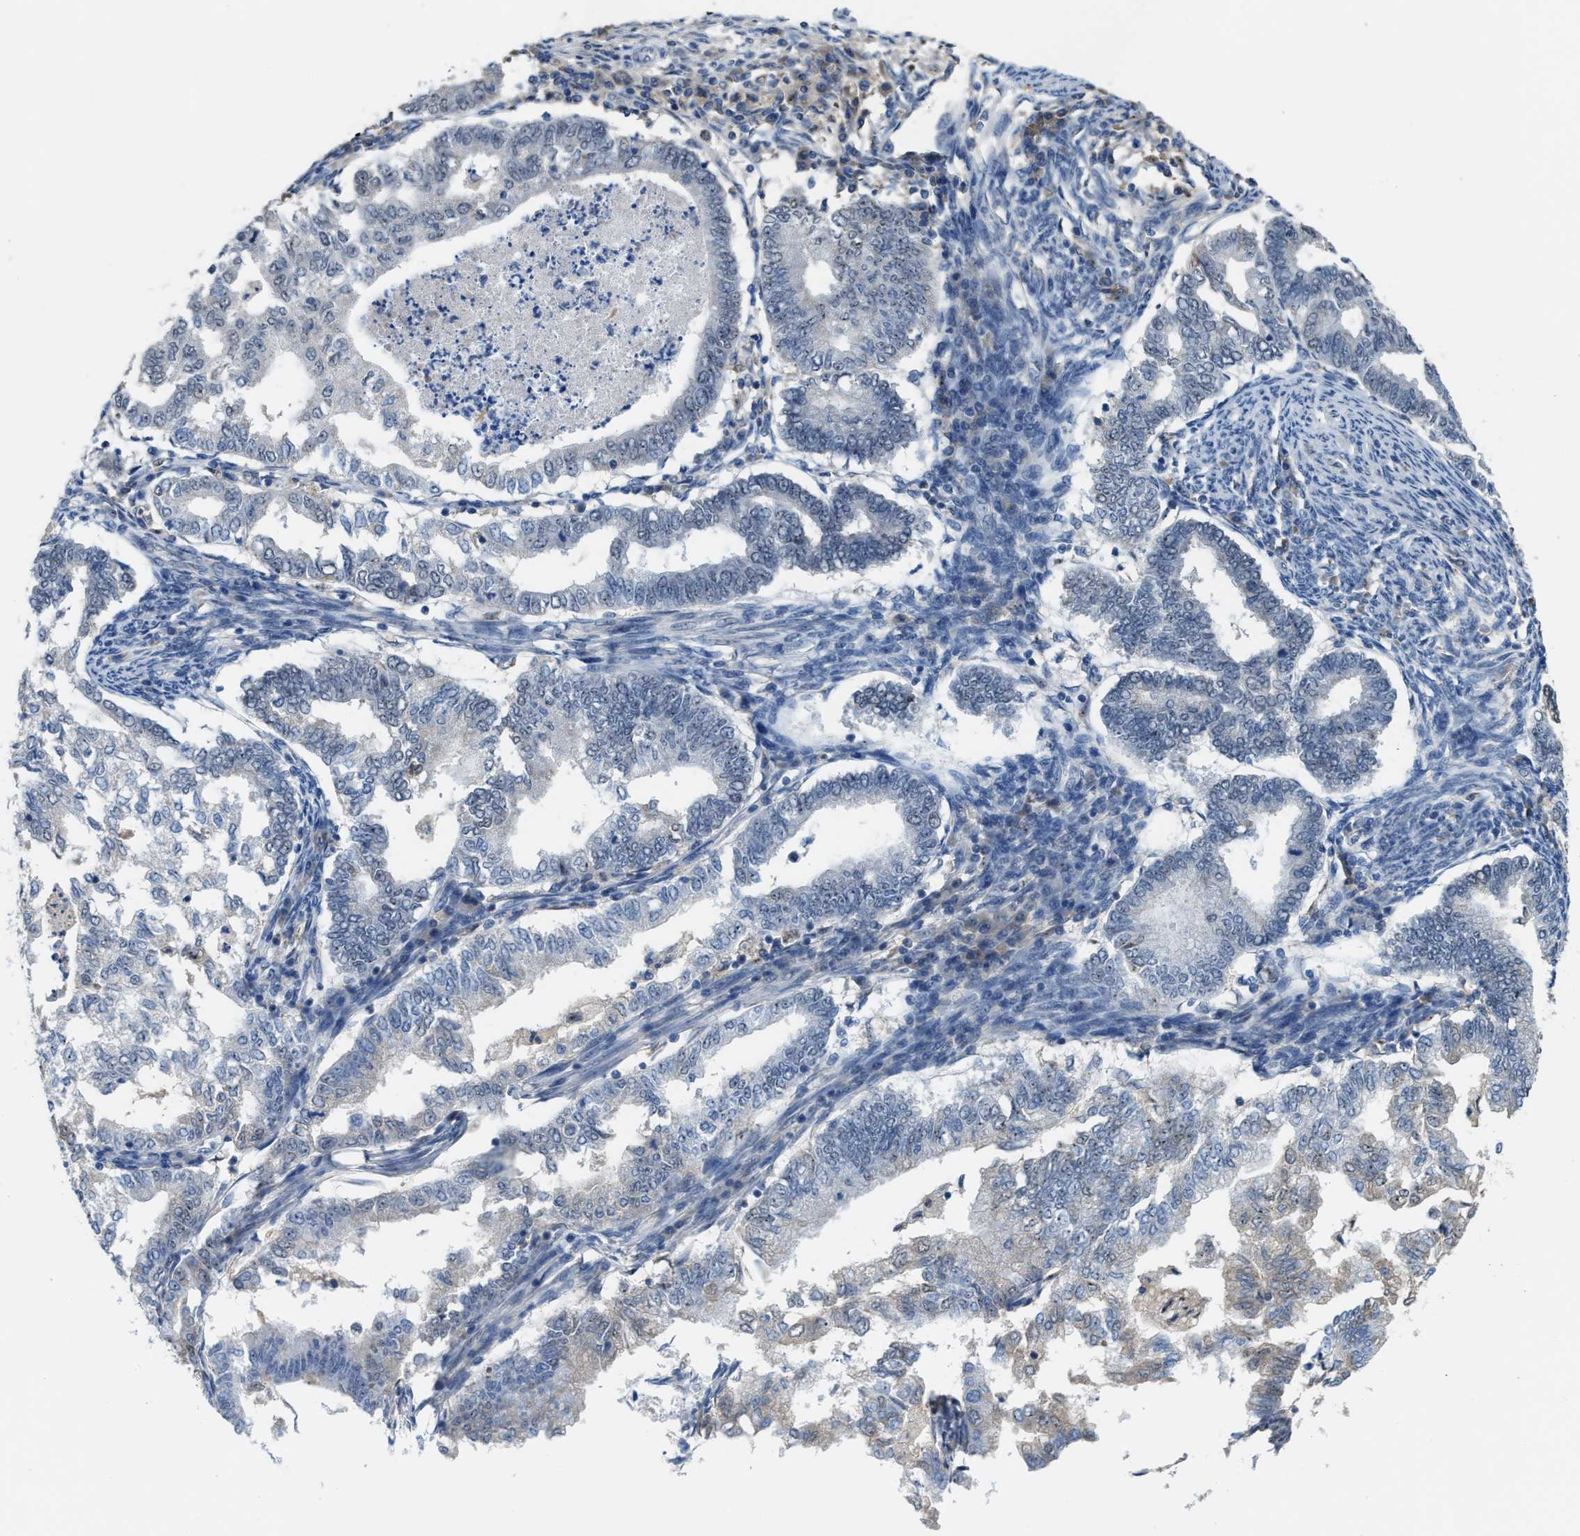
{"staining": {"intensity": "negative", "quantity": "none", "location": "none"}, "tissue": "endometrial cancer", "cell_type": "Tumor cells", "image_type": "cancer", "snomed": [{"axis": "morphology", "description": "Polyp, NOS"}, {"axis": "morphology", "description": "Adenocarcinoma, NOS"}, {"axis": "morphology", "description": "Adenoma, NOS"}, {"axis": "topography", "description": "Endometrium"}], "caption": "This is a micrograph of immunohistochemistry staining of endometrial cancer, which shows no positivity in tumor cells. Brightfield microscopy of immunohistochemistry (IHC) stained with DAB (brown) and hematoxylin (blue), captured at high magnification.", "gene": "ZNF783", "patient": {"sex": "female", "age": 79}}